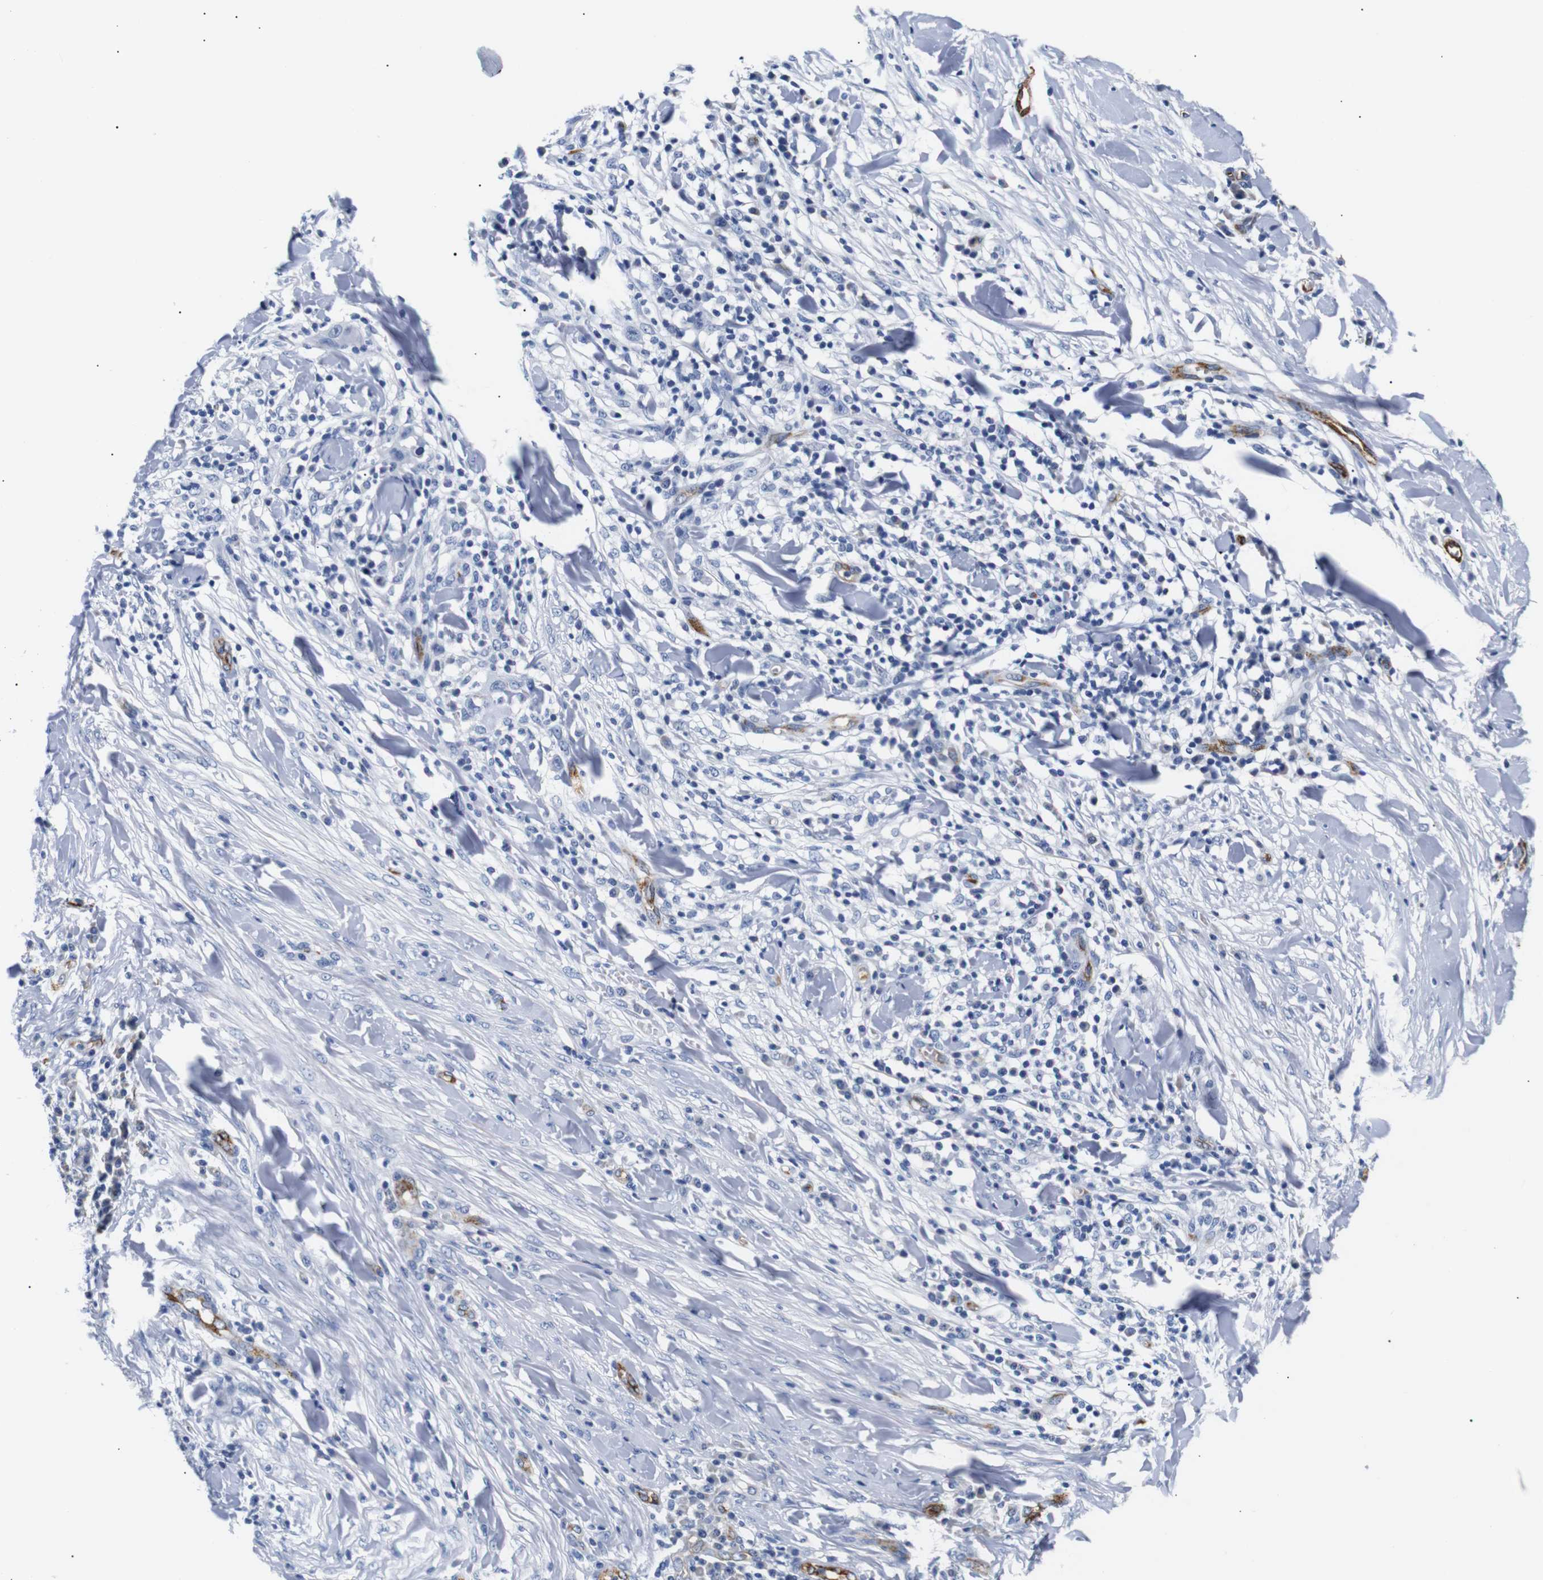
{"staining": {"intensity": "negative", "quantity": "none", "location": "none"}, "tissue": "skin cancer", "cell_type": "Tumor cells", "image_type": "cancer", "snomed": [{"axis": "morphology", "description": "Squamous cell carcinoma, NOS"}, {"axis": "topography", "description": "Skin"}], "caption": "The histopathology image demonstrates no staining of tumor cells in squamous cell carcinoma (skin).", "gene": "MUC4", "patient": {"sex": "male", "age": 24}}